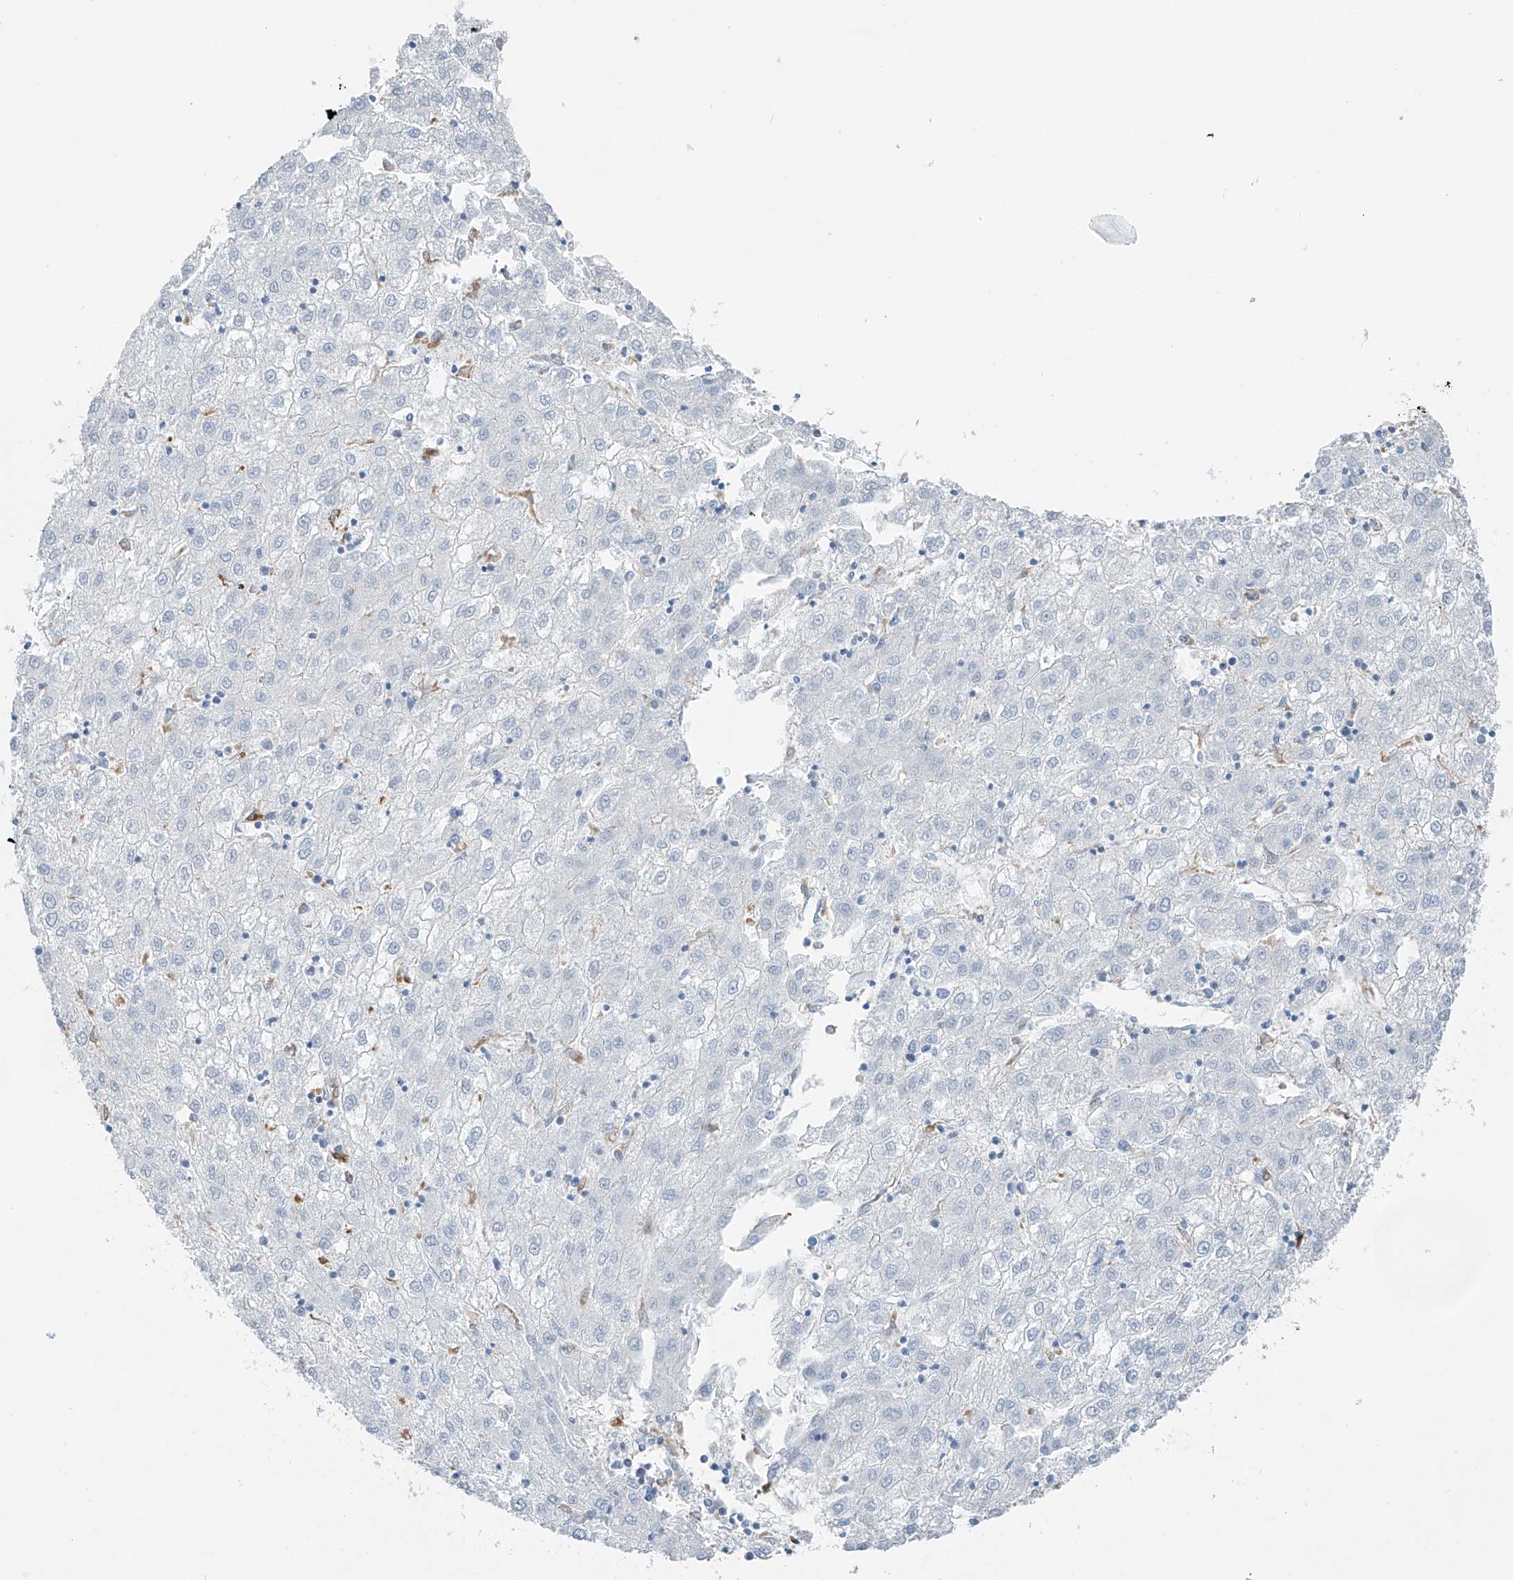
{"staining": {"intensity": "negative", "quantity": "none", "location": "none"}, "tissue": "liver cancer", "cell_type": "Tumor cells", "image_type": "cancer", "snomed": [{"axis": "morphology", "description": "Carcinoma, Hepatocellular, NOS"}, {"axis": "topography", "description": "Liver"}], "caption": "Tumor cells are negative for brown protein staining in liver hepatocellular carcinoma.", "gene": "TBXAS1", "patient": {"sex": "male", "age": 72}}